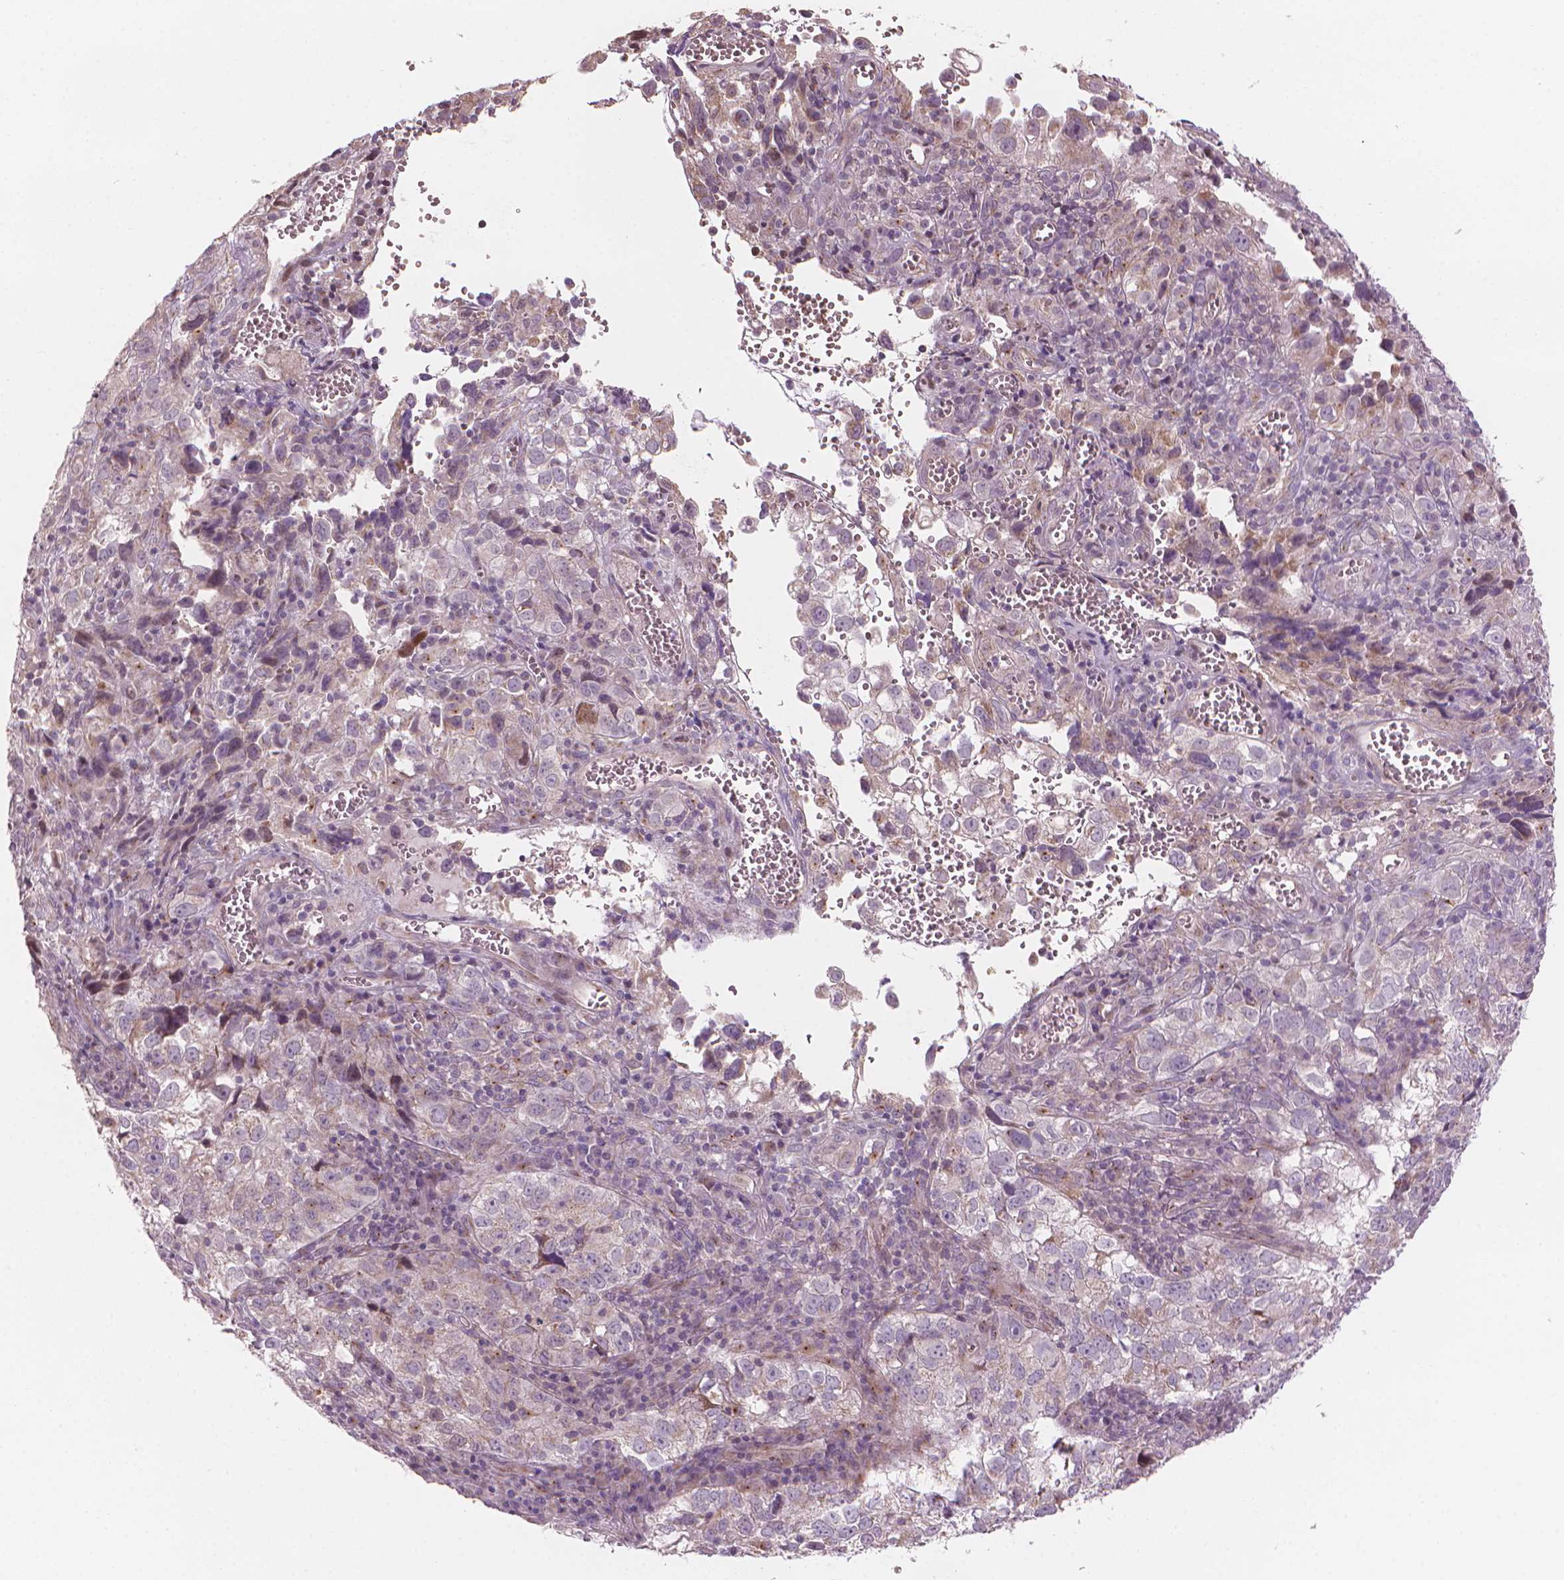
{"staining": {"intensity": "negative", "quantity": "none", "location": "none"}, "tissue": "cervical cancer", "cell_type": "Tumor cells", "image_type": "cancer", "snomed": [{"axis": "morphology", "description": "Squamous cell carcinoma, NOS"}, {"axis": "topography", "description": "Cervix"}], "caption": "Protein analysis of cervical squamous cell carcinoma exhibits no significant positivity in tumor cells.", "gene": "IFFO1", "patient": {"sex": "female", "age": 55}}